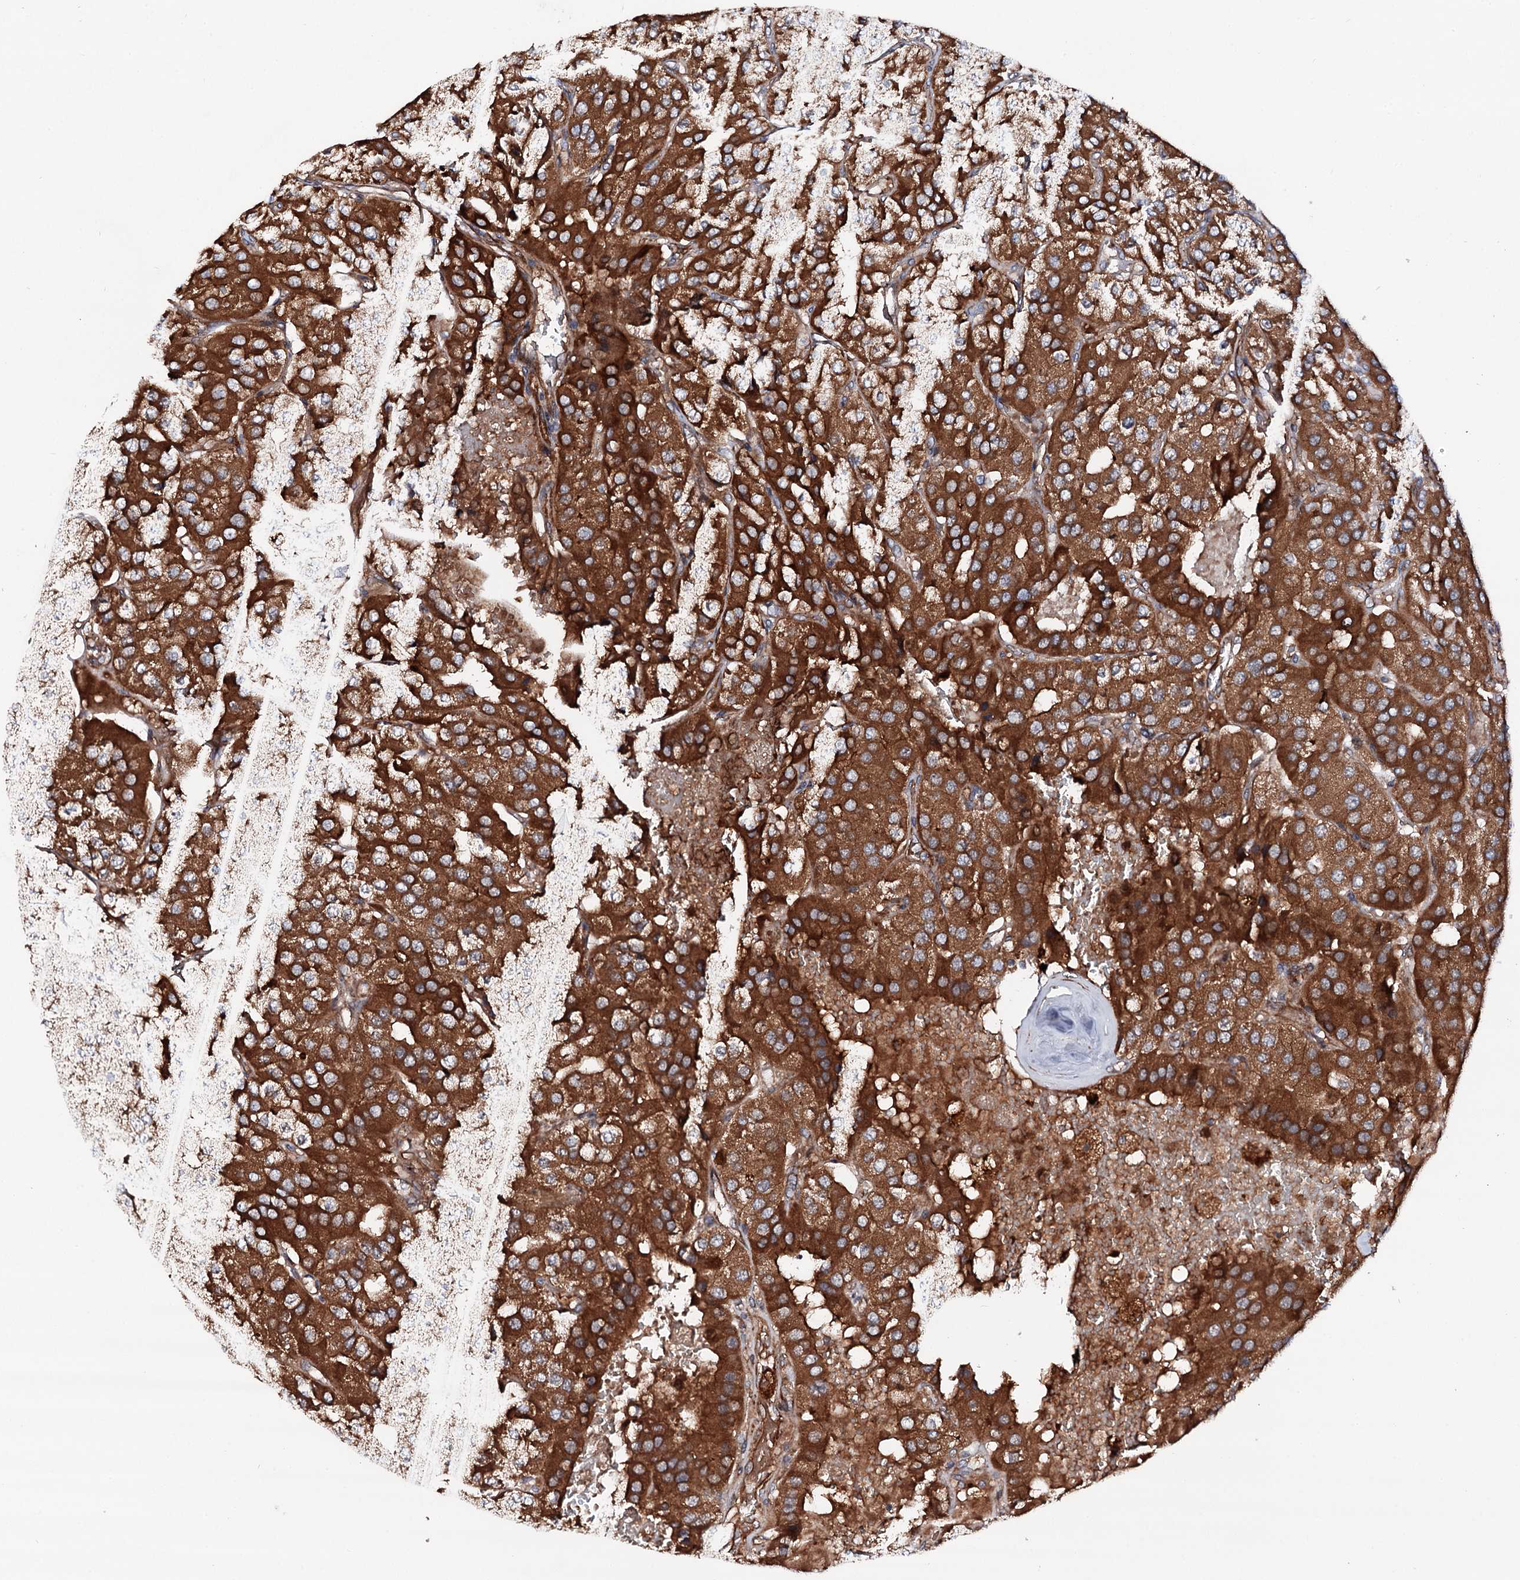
{"staining": {"intensity": "strong", "quantity": ">75%", "location": "cytoplasmic/membranous"}, "tissue": "parathyroid gland", "cell_type": "Glandular cells", "image_type": "normal", "snomed": [{"axis": "morphology", "description": "Normal tissue, NOS"}, {"axis": "morphology", "description": "Adenoma, NOS"}, {"axis": "topography", "description": "Parathyroid gland"}], "caption": "Protein expression analysis of benign parathyroid gland exhibits strong cytoplasmic/membranous positivity in about >75% of glandular cells.", "gene": "ADGRG4", "patient": {"sex": "female", "age": 86}}